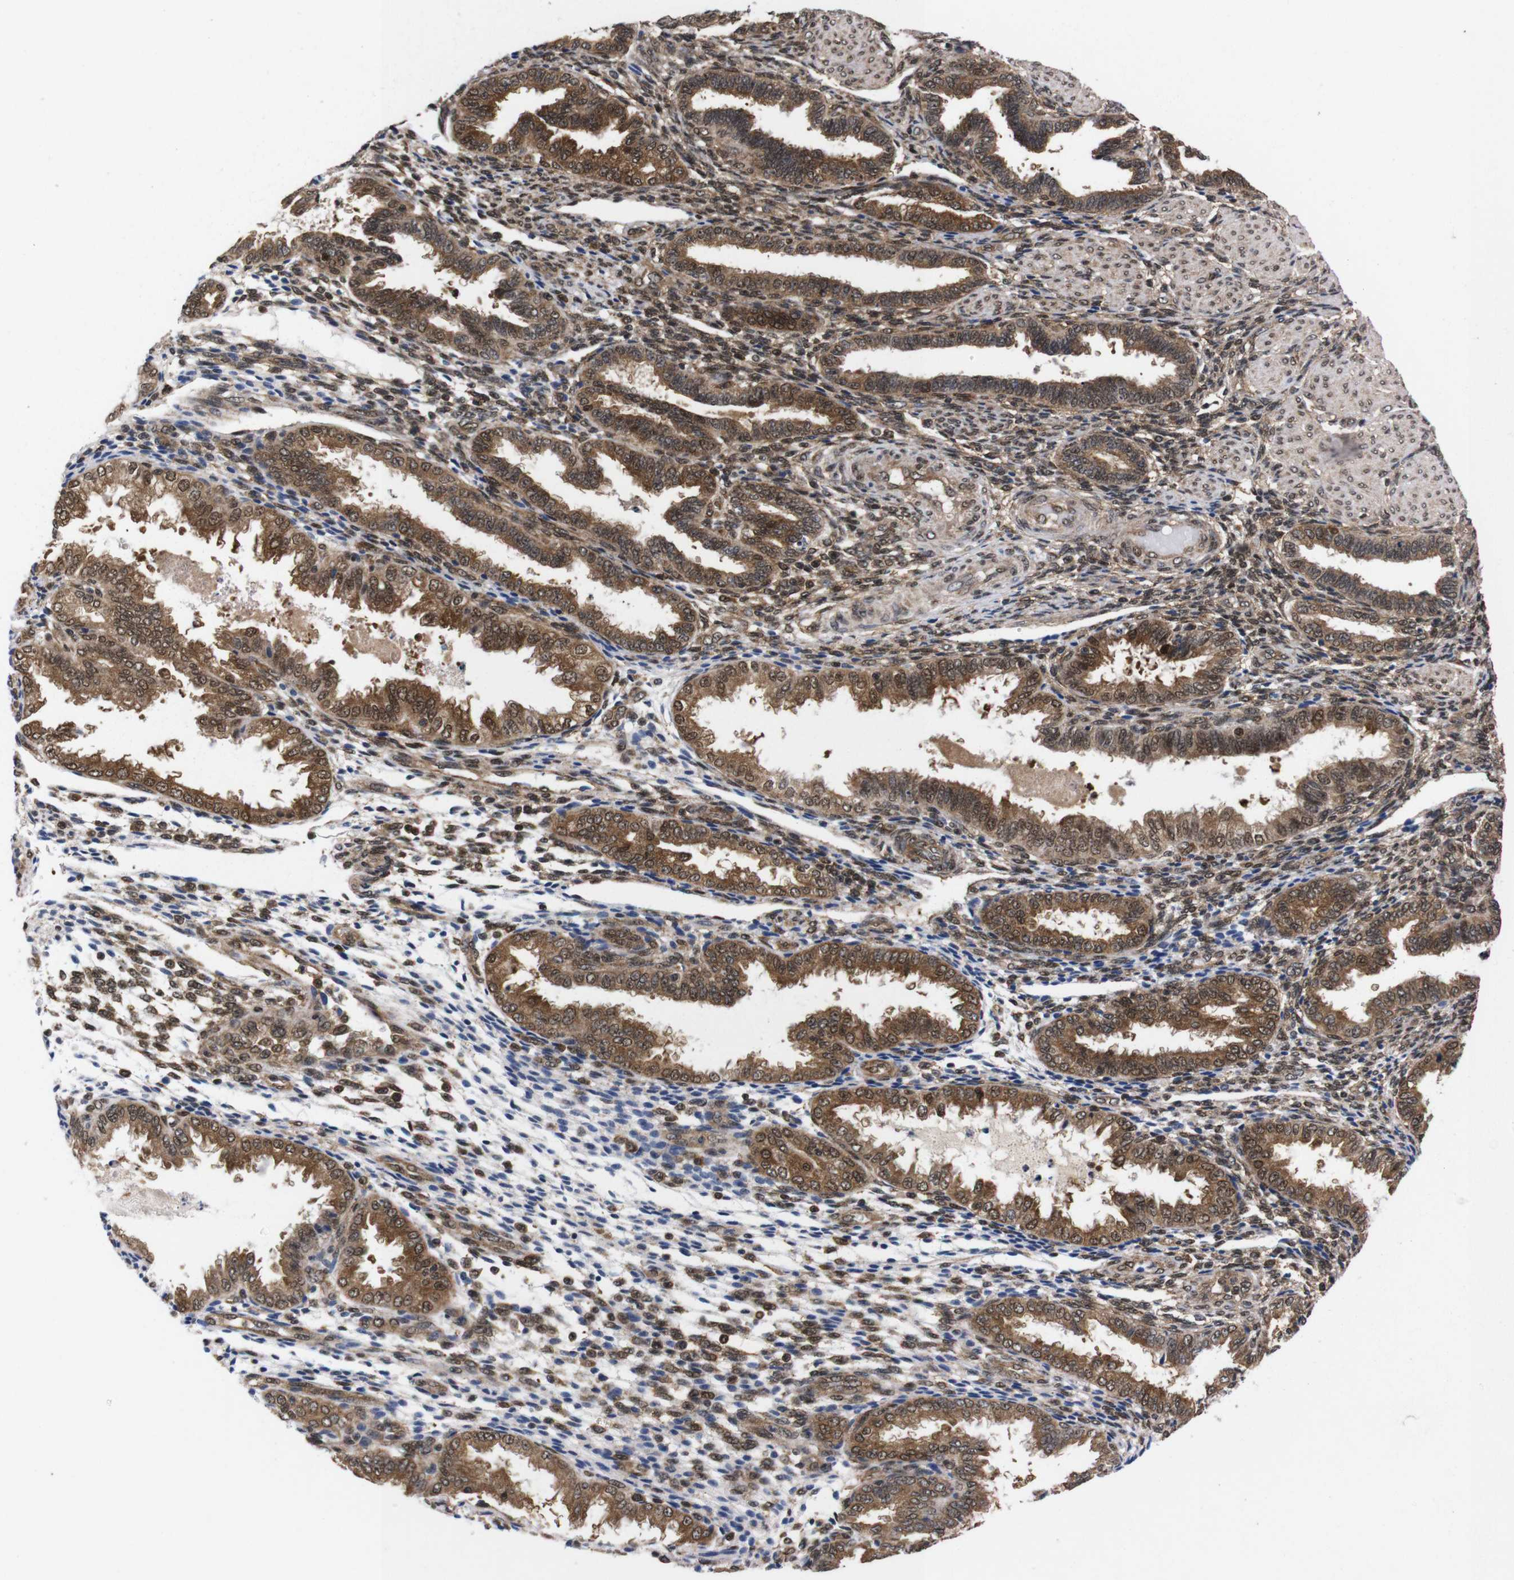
{"staining": {"intensity": "moderate", "quantity": "25%-75%", "location": "cytoplasmic/membranous,nuclear"}, "tissue": "endometrium", "cell_type": "Cells in endometrial stroma", "image_type": "normal", "snomed": [{"axis": "morphology", "description": "Normal tissue, NOS"}, {"axis": "topography", "description": "Endometrium"}], "caption": "High-power microscopy captured an immunohistochemistry (IHC) histopathology image of benign endometrium, revealing moderate cytoplasmic/membranous,nuclear staining in approximately 25%-75% of cells in endometrial stroma. The protein is stained brown, and the nuclei are stained in blue (DAB (3,3'-diaminobenzidine) IHC with brightfield microscopy, high magnification).", "gene": "UBQLN2", "patient": {"sex": "female", "age": 33}}